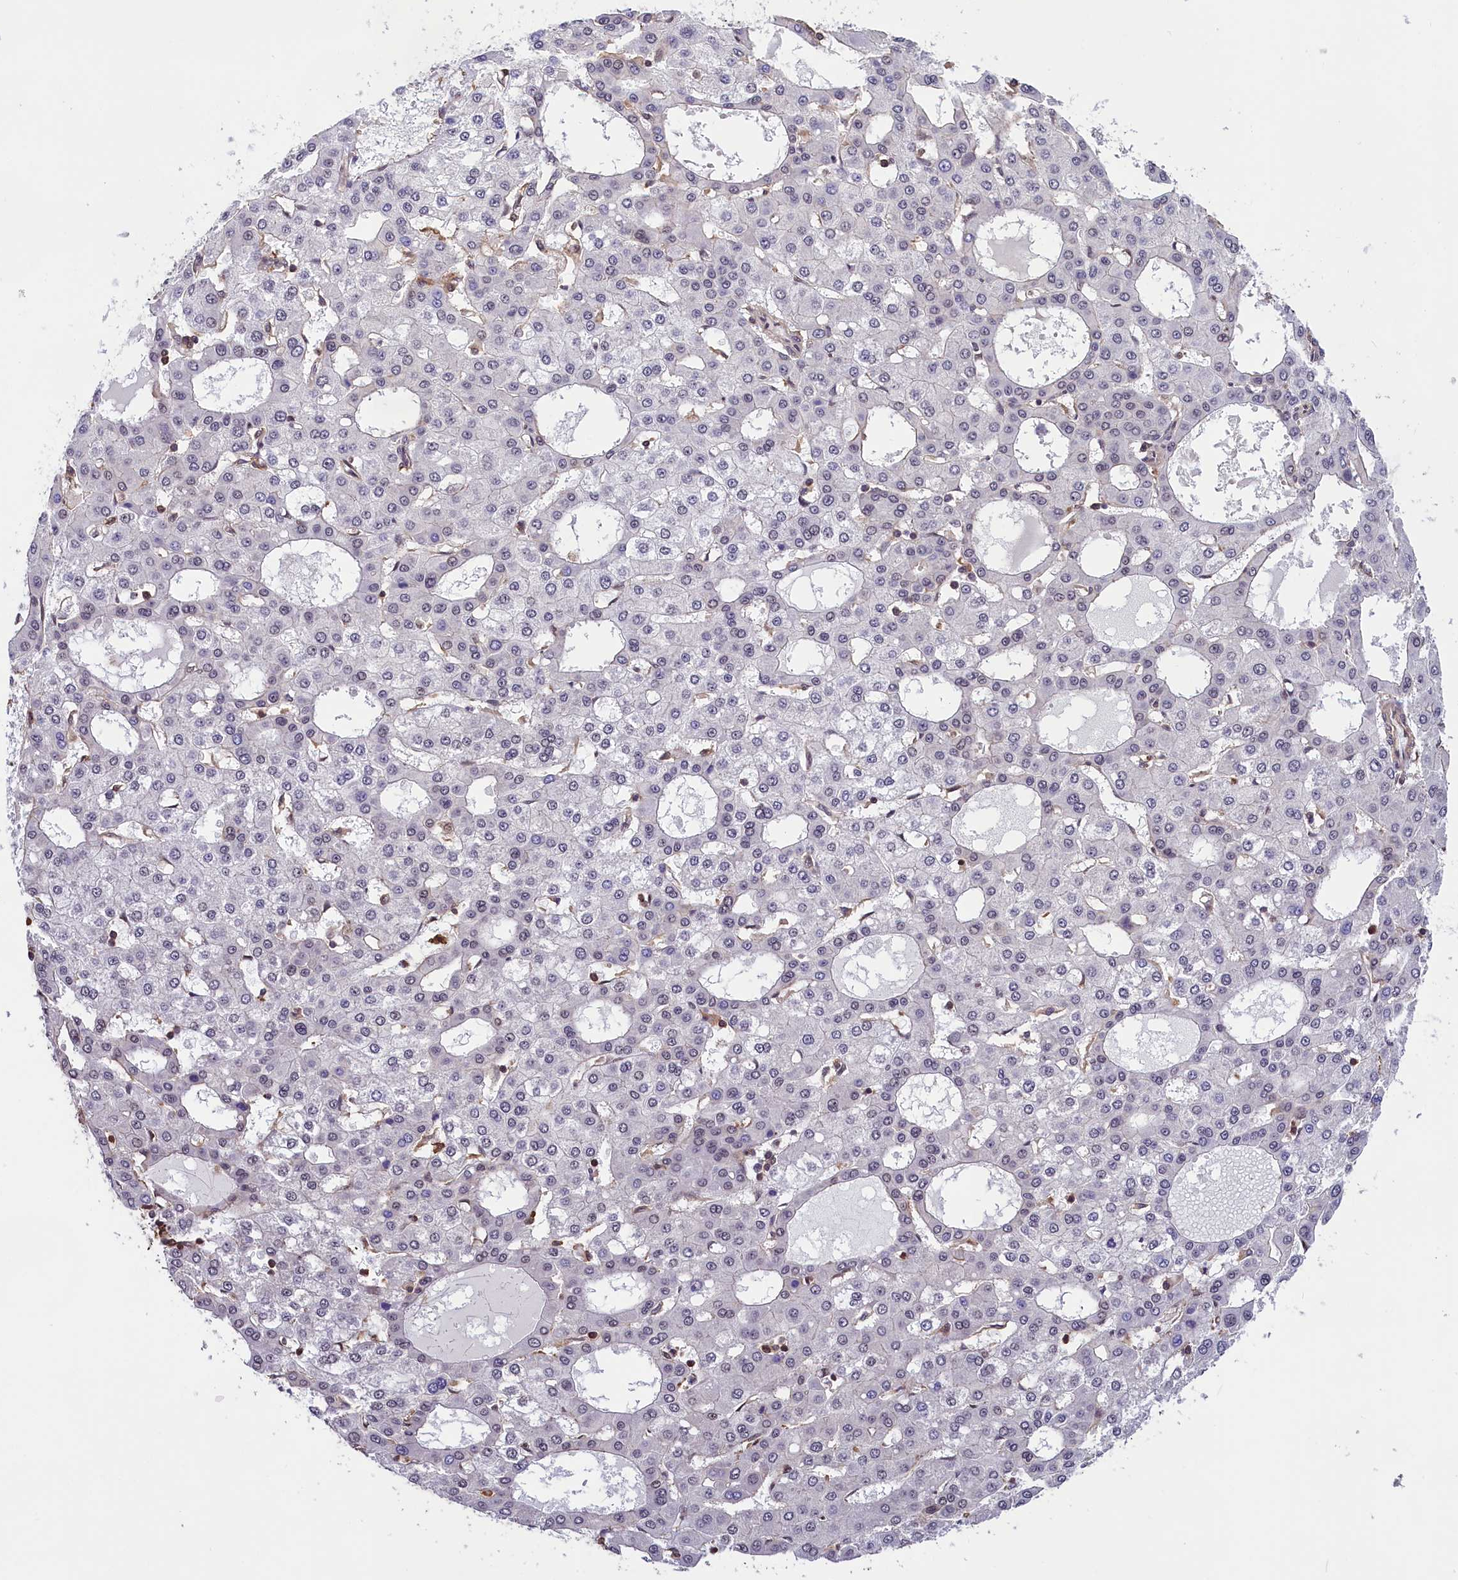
{"staining": {"intensity": "negative", "quantity": "none", "location": "none"}, "tissue": "liver cancer", "cell_type": "Tumor cells", "image_type": "cancer", "snomed": [{"axis": "morphology", "description": "Carcinoma, Hepatocellular, NOS"}, {"axis": "topography", "description": "Liver"}], "caption": "A micrograph of liver hepatocellular carcinoma stained for a protein shows no brown staining in tumor cells.", "gene": "ZC3H4", "patient": {"sex": "male", "age": 47}}